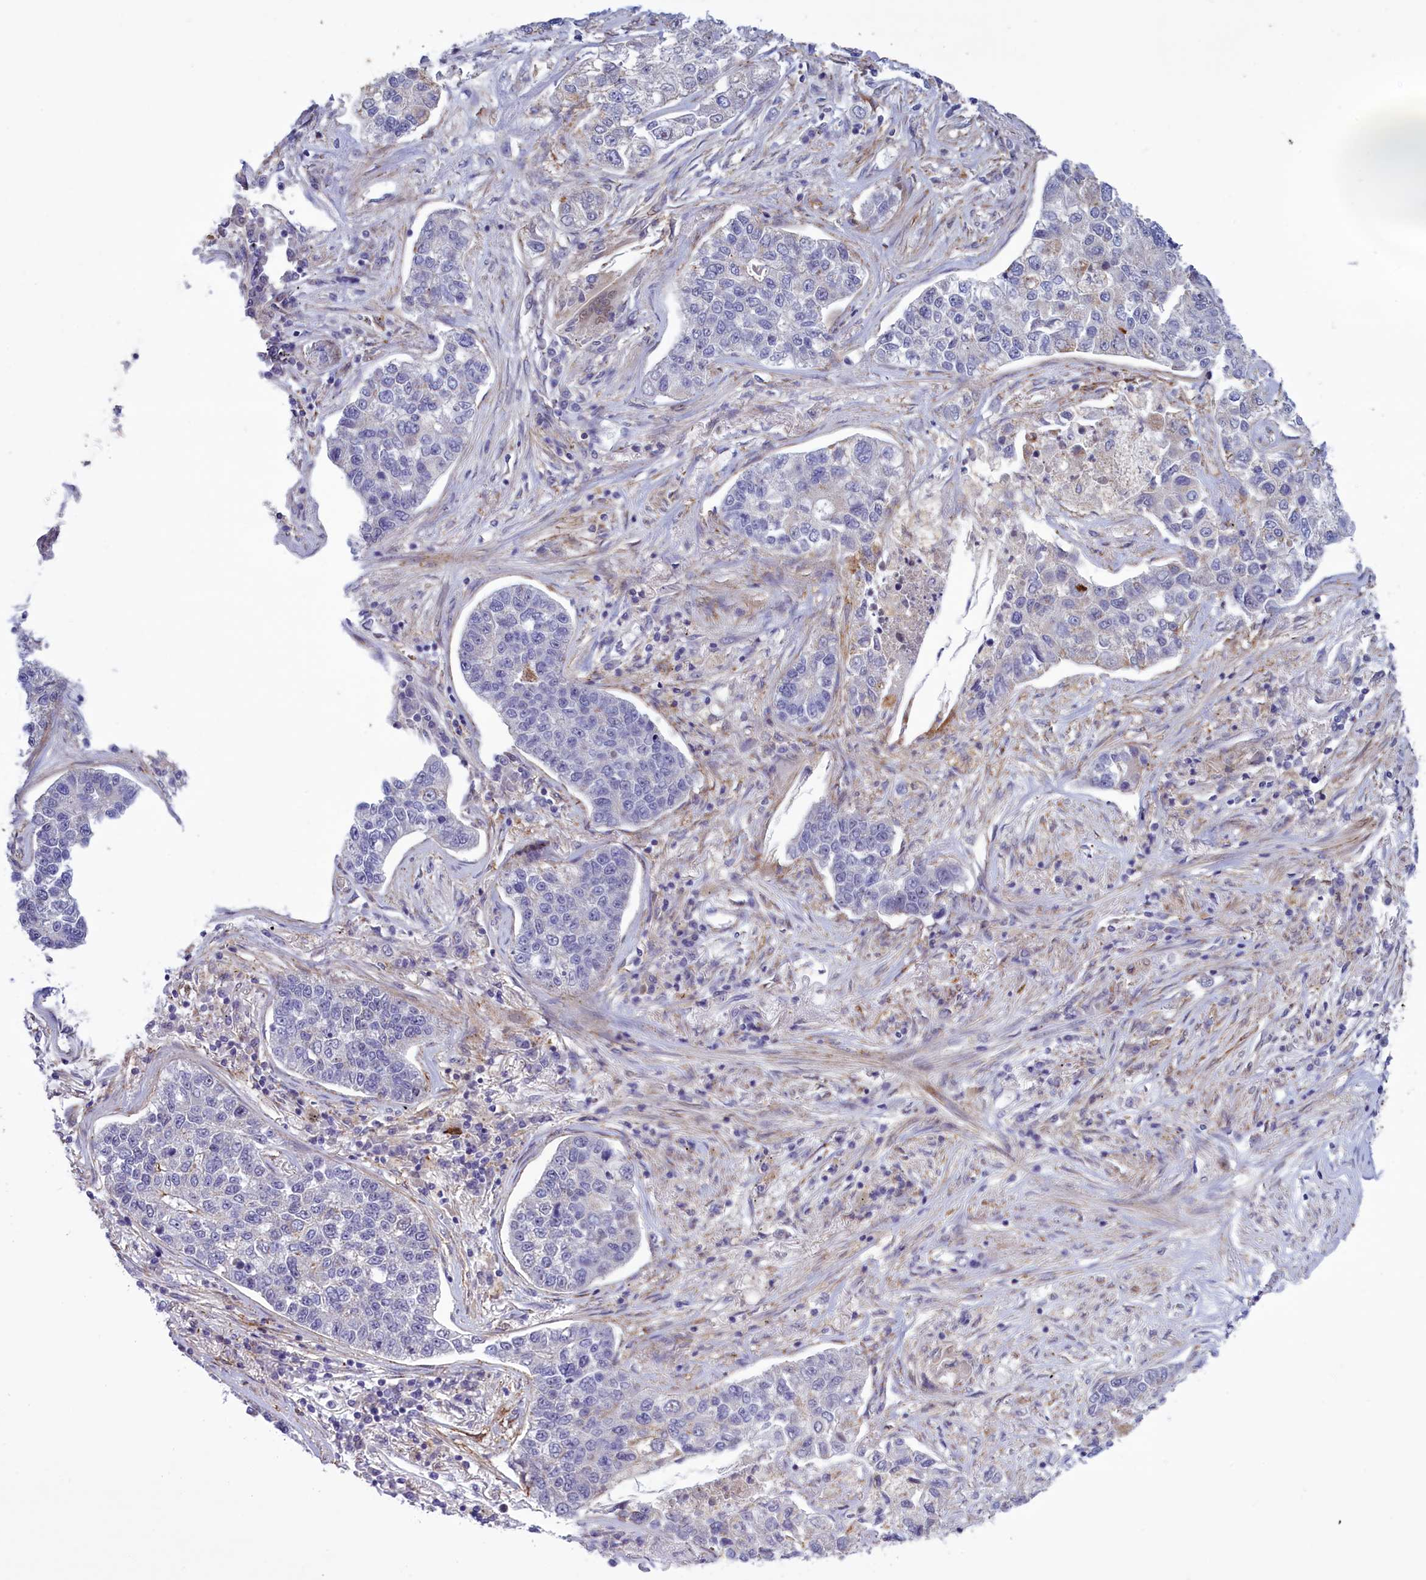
{"staining": {"intensity": "negative", "quantity": "none", "location": "none"}, "tissue": "lung cancer", "cell_type": "Tumor cells", "image_type": "cancer", "snomed": [{"axis": "morphology", "description": "Adenocarcinoma, NOS"}, {"axis": "topography", "description": "Lung"}], "caption": "Immunohistochemical staining of lung cancer demonstrates no significant expression in tumor cells.", "gene": "CORO2A", "patient": {"sex": "male", "age": 49}}